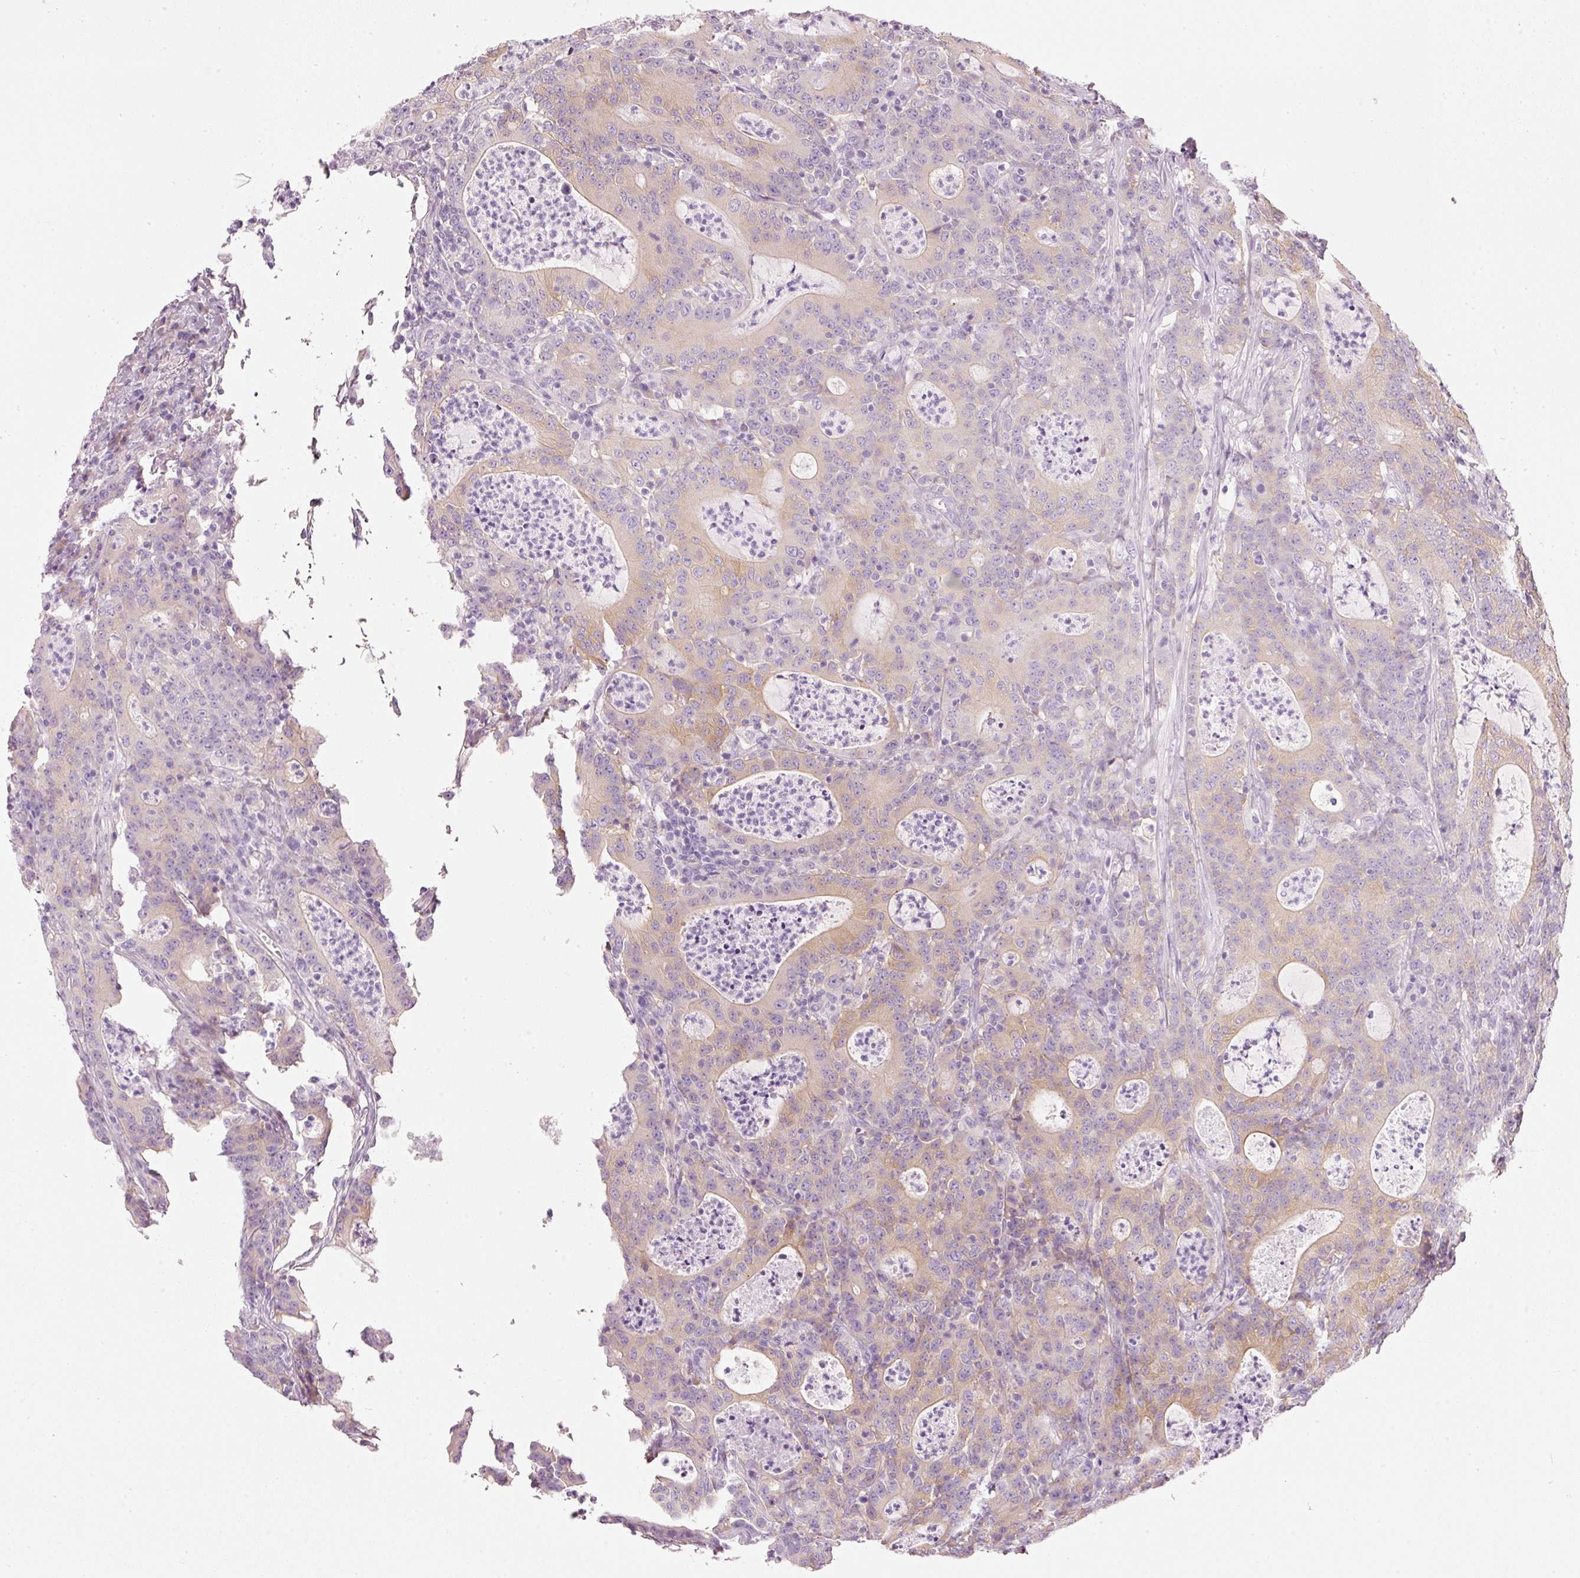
{"staining": {"intensity": "weak", "quantity": "25%-75%", "location": "cytoplasmic/membranous"}, "tissue": "colorectal cancer", "cell_type": "Tumor cells", "image_type": "cancer", "snomed": [{"axis": "morphology", "description": "Adenocarcinoma, NOS"}, {"axis": "topography", "description": "Colon"}], "caption": "Approximately 25%-75% of tumor cells in human colorectal adenocarcinoma reveal weak cytoplasmic/membranous protein positivity as visualized by brown immunohistochemical staining.", "gene": "PDXDC1", "patient": {"sex": "male", "age": 83}}